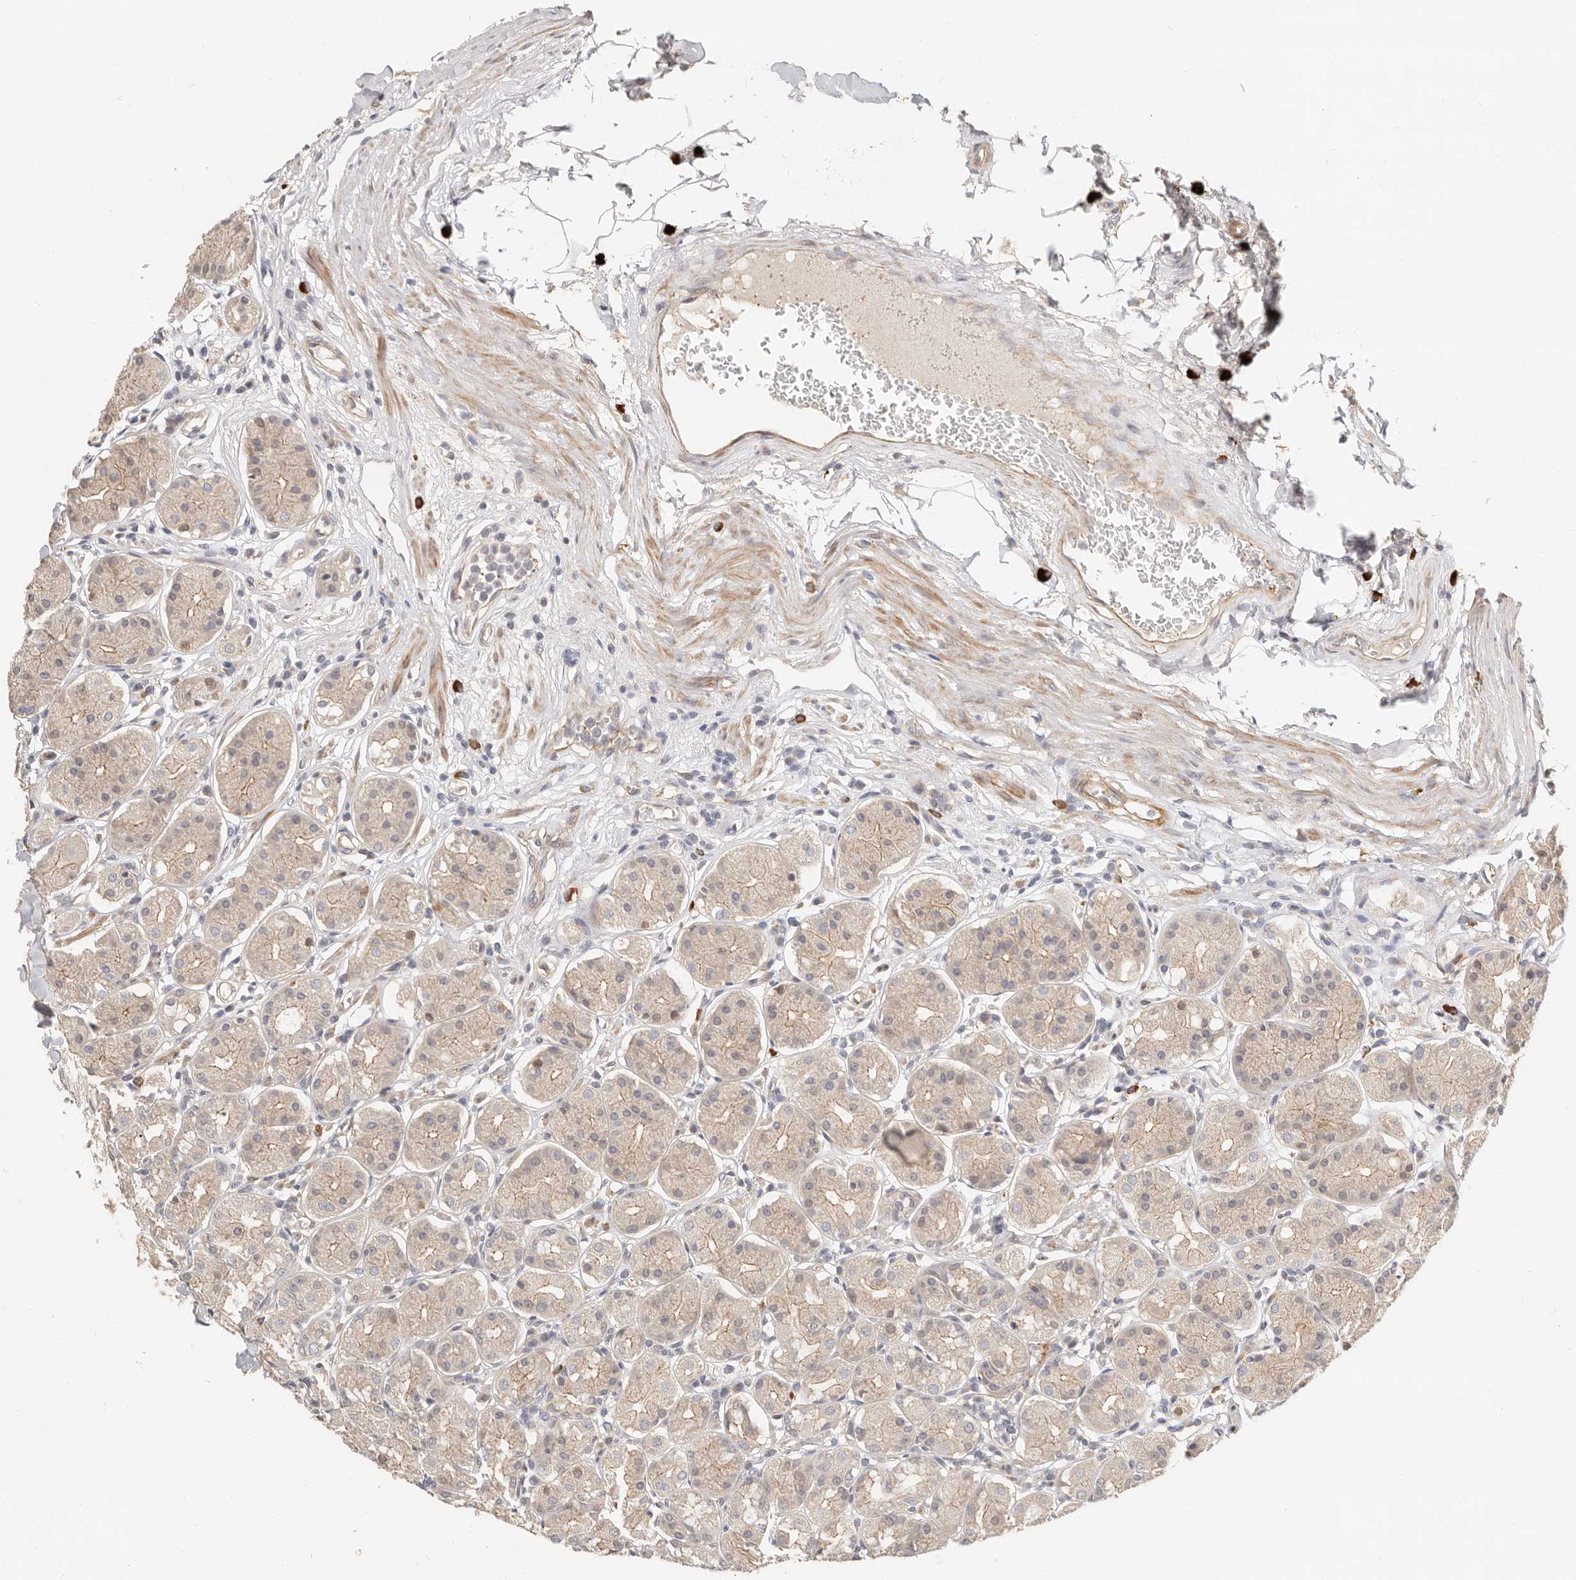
{"staining": {"intensity": "weak", "quantity": "25%-75%", "location": "cytoplasmic/membranous"}, "tissue": "stomach", "cell_type": "Glandular cells", "image_type": "normal", "snomed": [{"axis": "morphology", "description": "Normal tissue, NOS"}, {"axis": "topography", "description": "Stomach"}, {"axis": "topography", "description": "Stomach, lower"}], "caption": "Immunohistochemistry micrograph of benign stomach stained for a protein (brown), which exhibits low levels of weak cytoplasmic/membranous positivity in about 25%-75% of glandular cells.", "gene": "ZRANB1", "patient": {"sex": "female", "age": 56}}